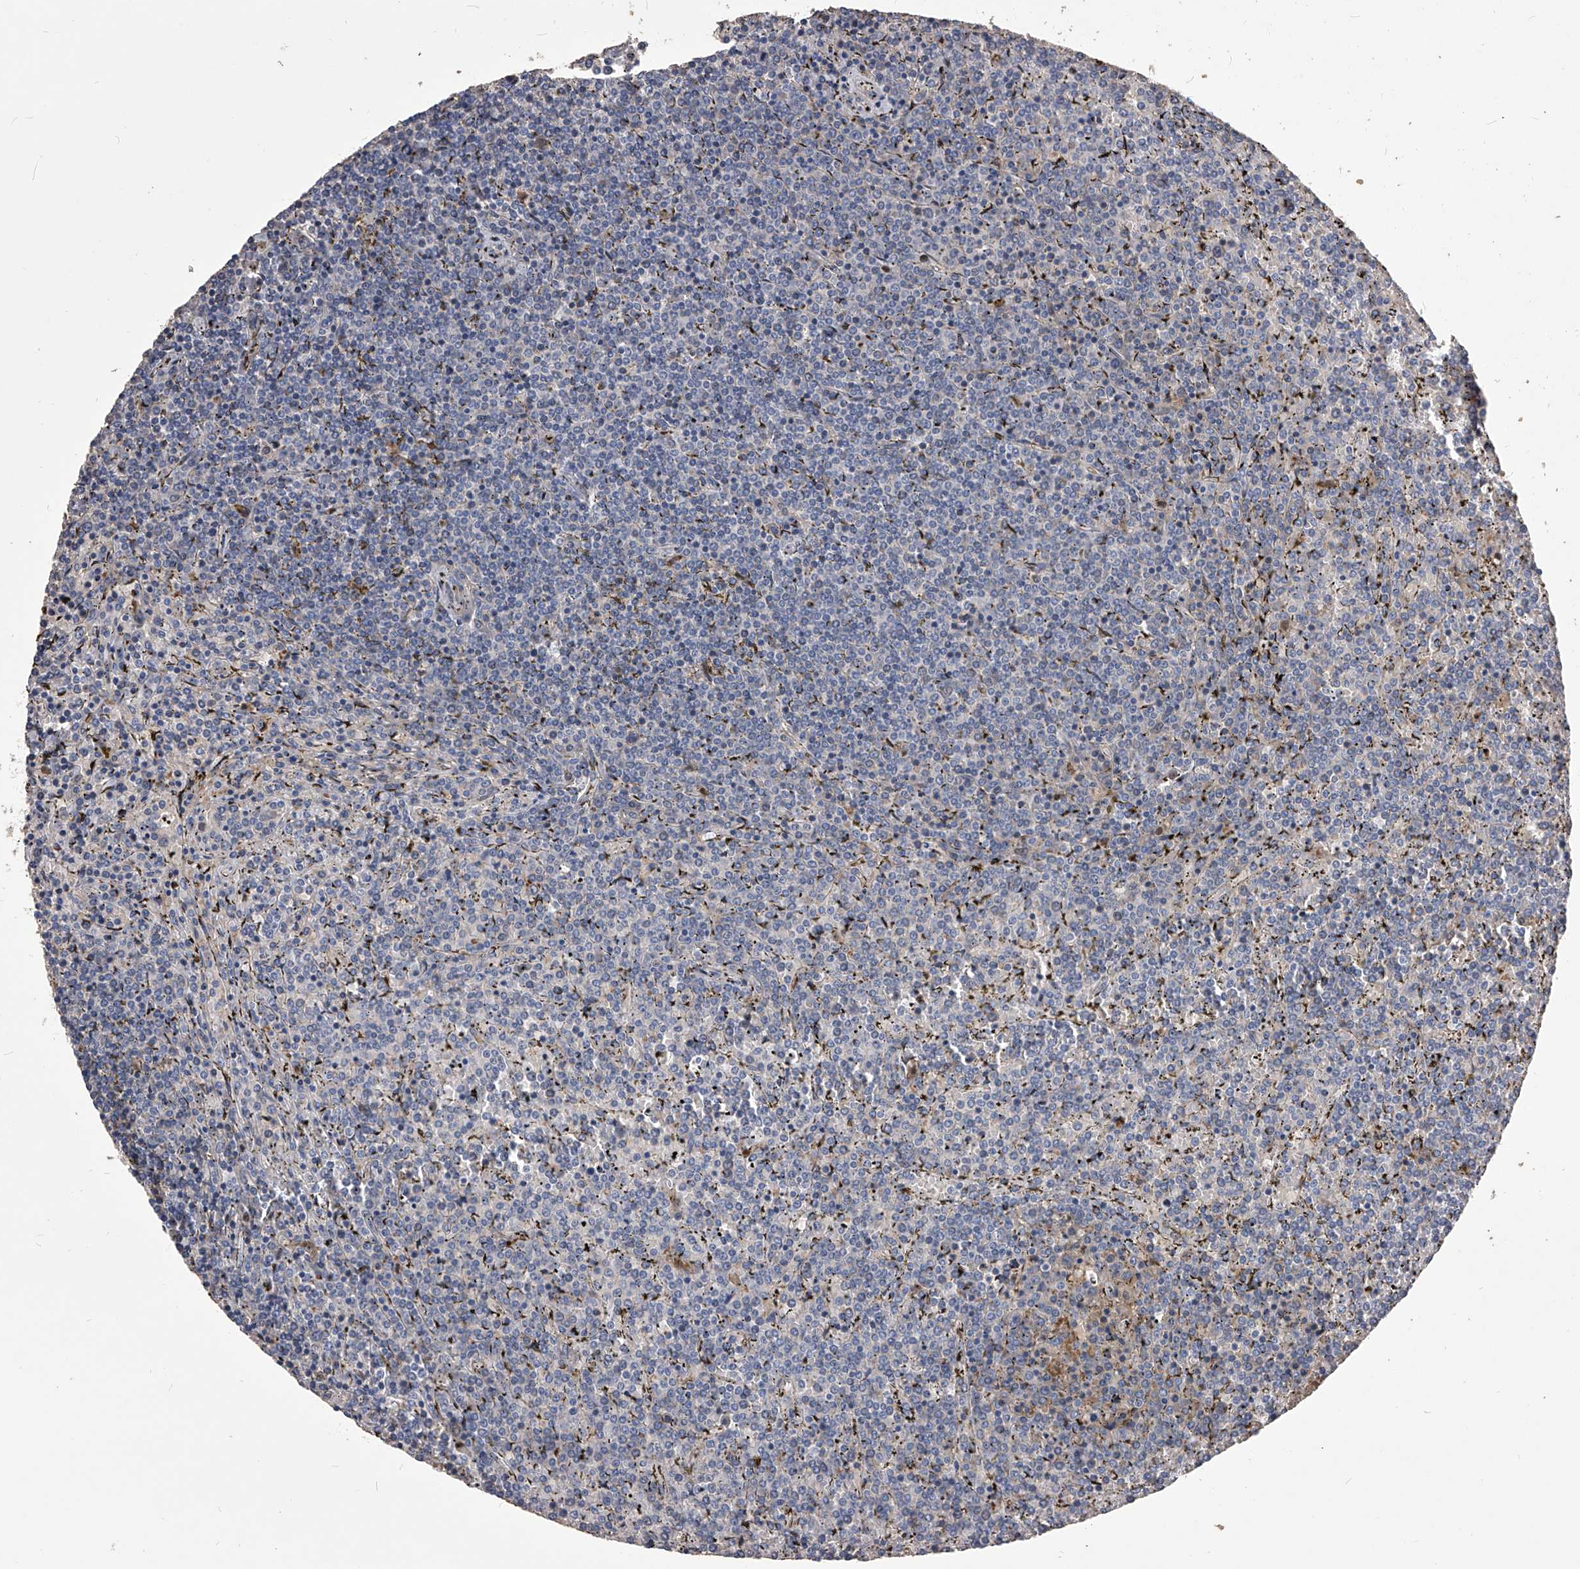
{"staining": {"intensity": "negative", "quantity": "none", "location": "none"}, "tissue": "lymphoma", "cell_type": "Tumor cells", "image_type": "cancer", "snomed": [{"axis": "morphology", "description": "Malignant lymphoma, non-Hodgkin's type, Low grade"}, {"axis": "topography", "description": "Spleen"}], "caption": "The immunohistochemistry photomicrograph has no significant staining in tumor cells of low-grade malignant lymphoma, non-Hodgkin's type tissue.", "gene": "MDN1", "patient": {"sex": "female", "age": 19}}